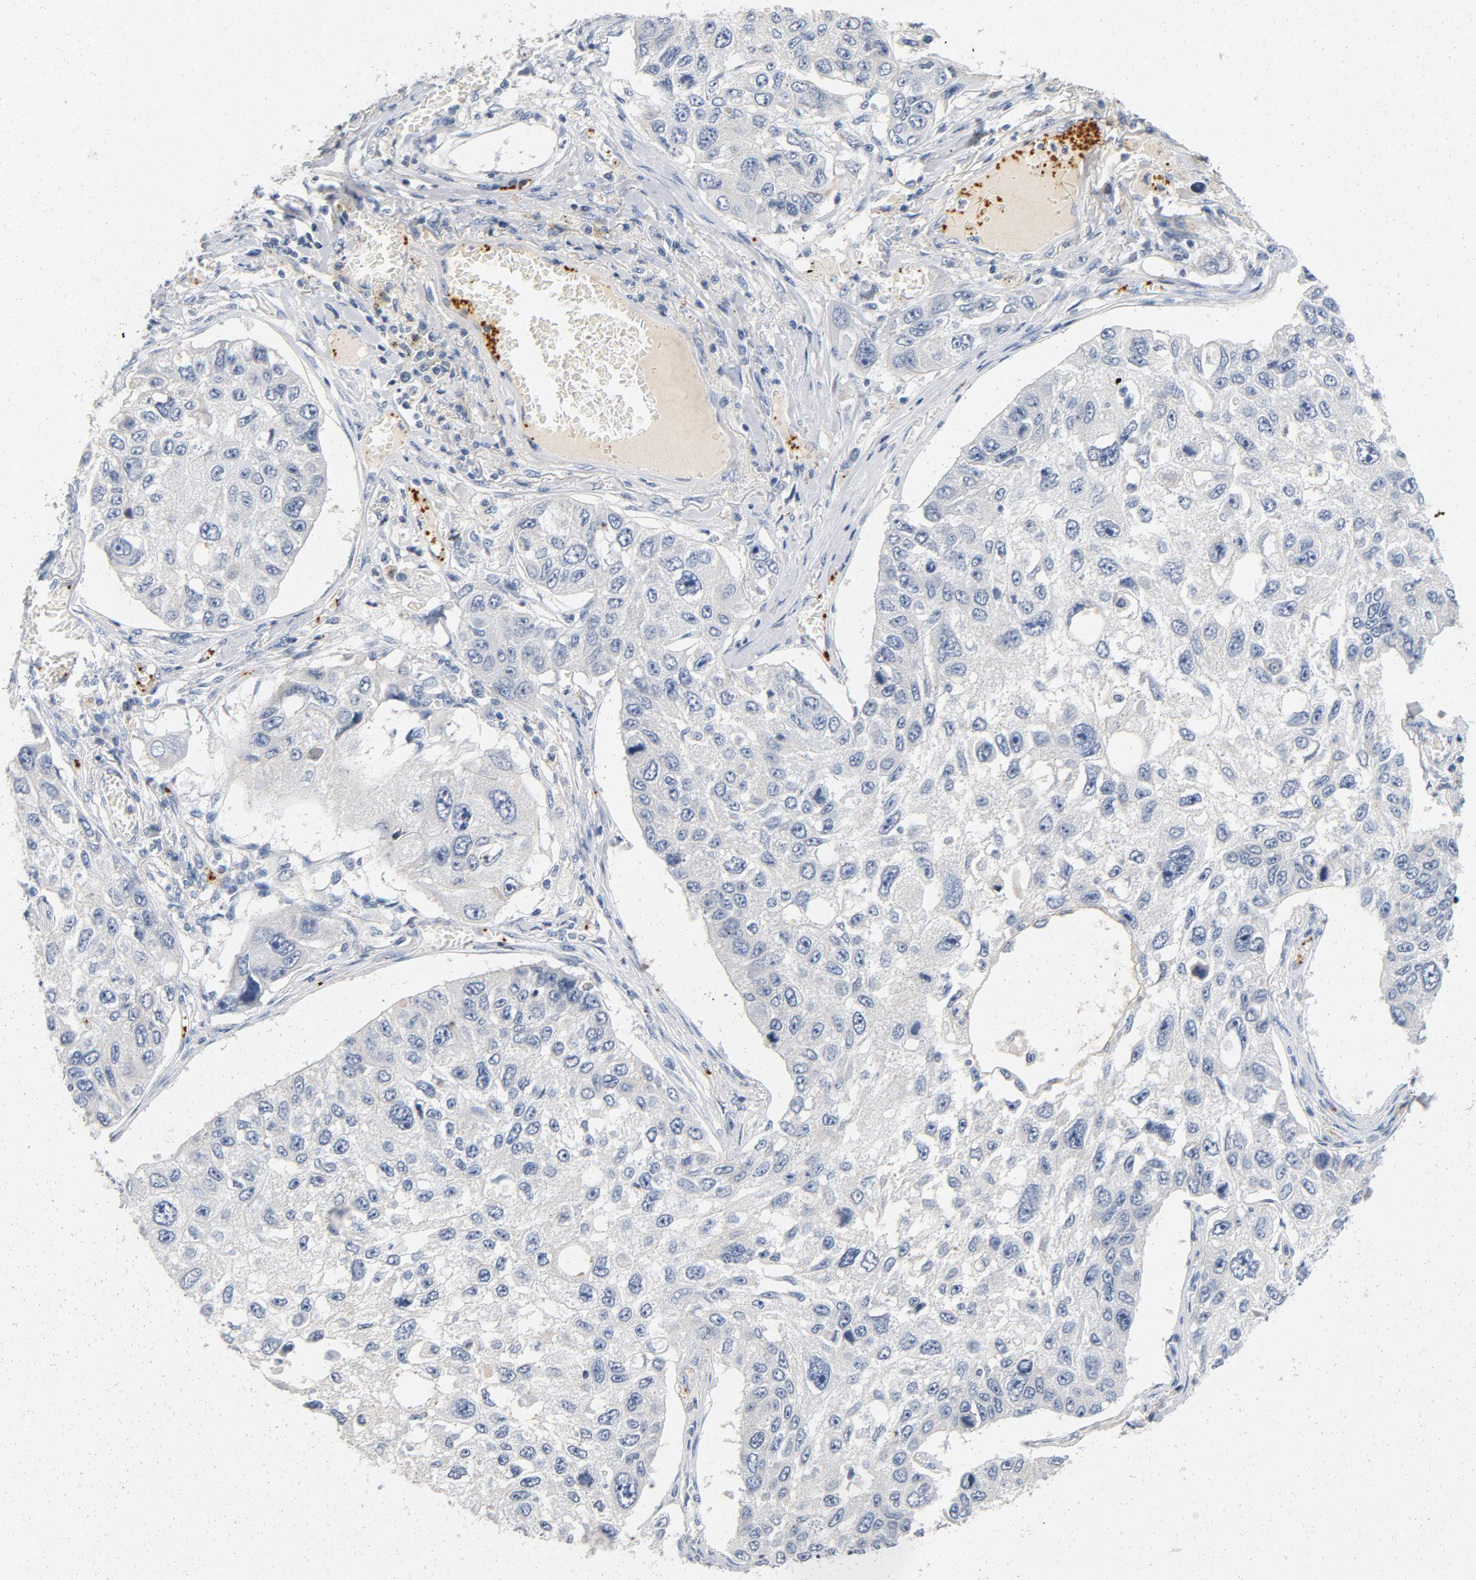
{"staining": {"intensity": "negative", "quantity": "none", "location": "none"}, "tissue": "lung cancer", "cell_type": "Tumor cells", "image_type": "cancer", "snomed": [{"axis": "morphology", "description": "Squamous cell carcinoma, NOS"}, {"axis": "topography", "description": "Lung"}], "caption": "The image displays no significant positivity in tumor cells of squamous cell carcinoma (lung).", "gene": "PIM1", "patient": {"sex": "male", "age": 71}}